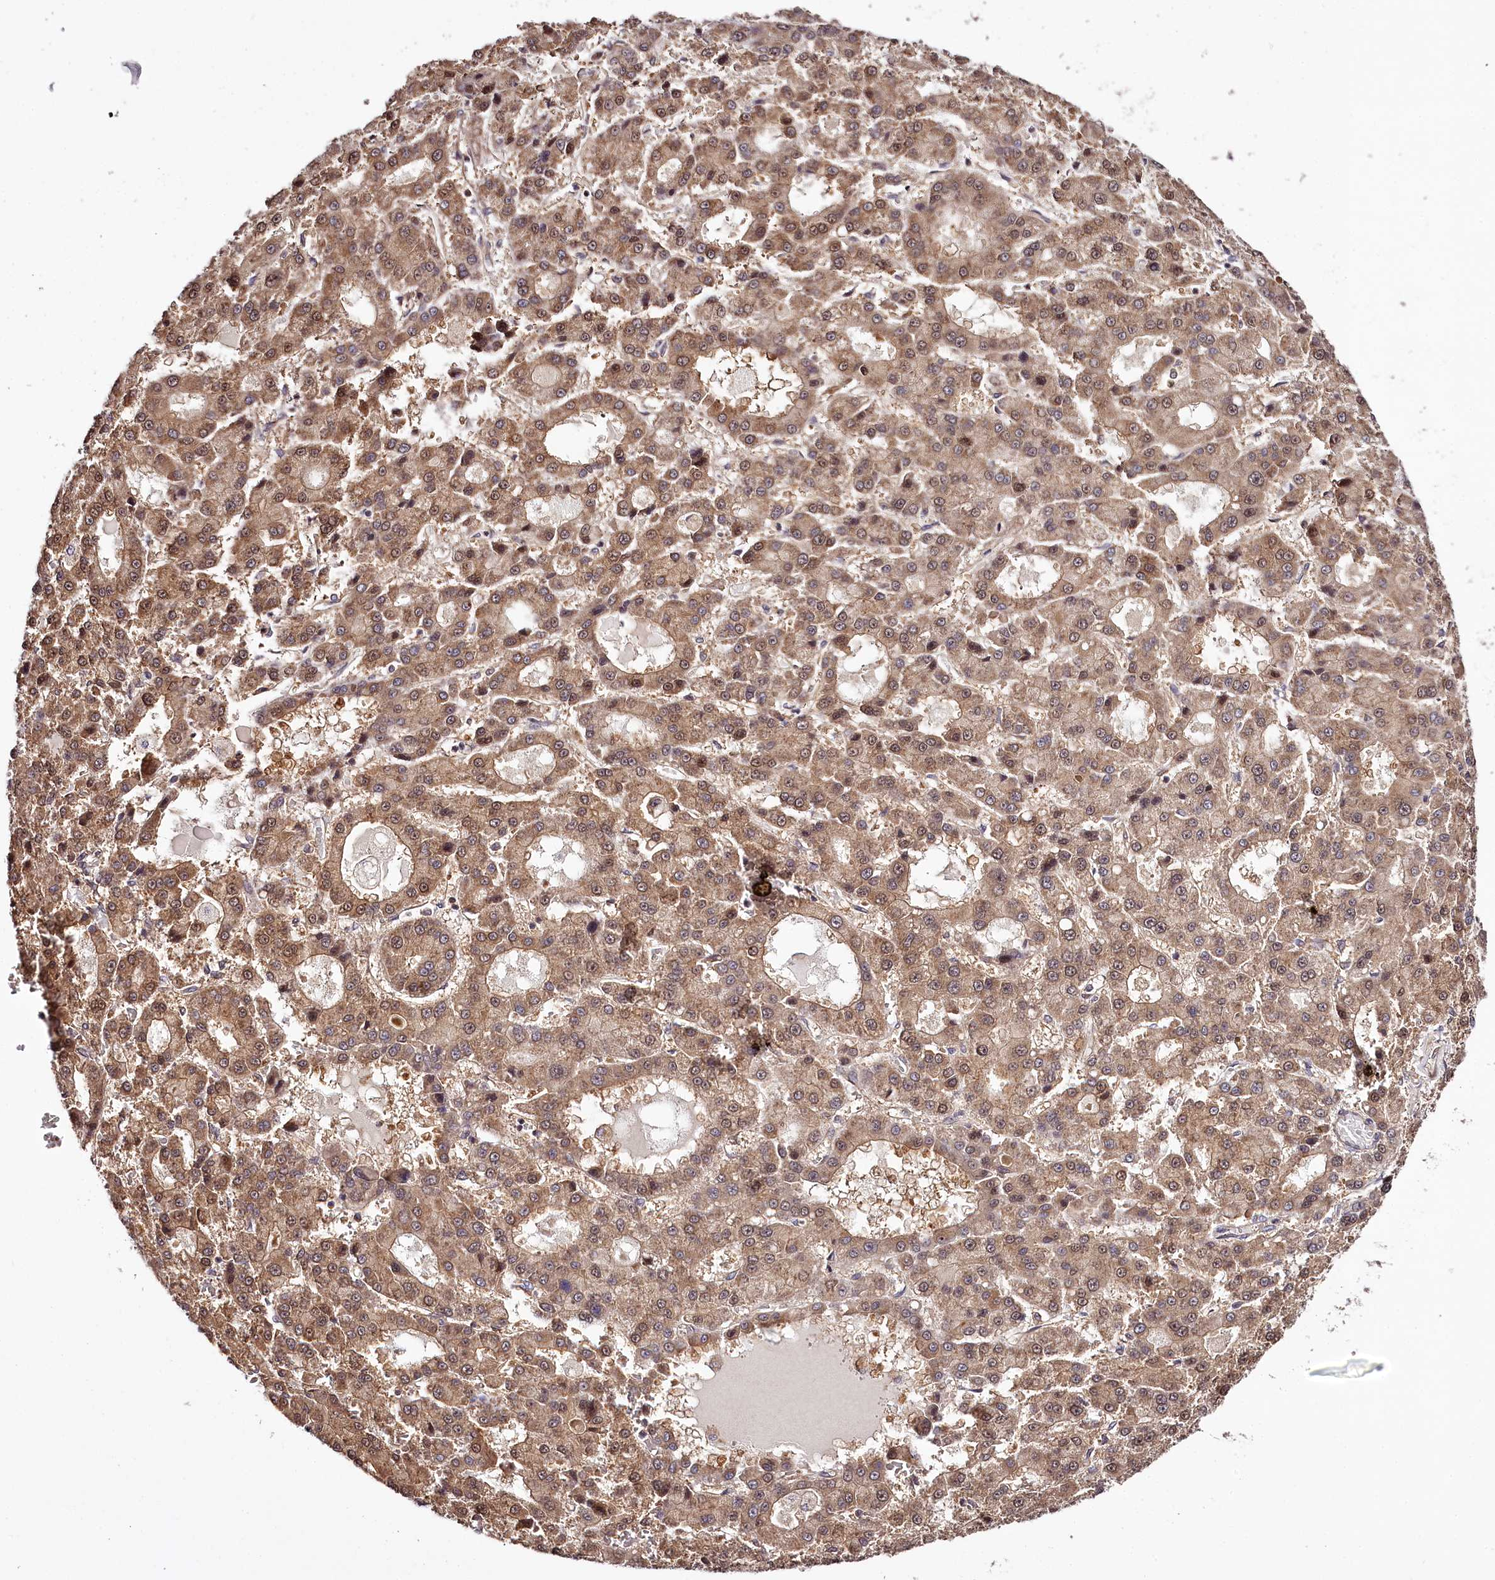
{"staining": {"intensity": "moderate", "quantity": ">75%", "location": "cytoplasmic/membranous,nuclear"}, "tissue": "liver cancer", "cell_type": "Tumor cells", "image_type": "cancer", "snomed": [{"axis": "morphology", "description": "Carcinoma, Hepatocellular, NOS"}, {"axis": "topography", "description": "Liver"}], "caption": "Immunohistochemistry (IHC) histopathology image of human liver hepatocellular carcinoma stained for a protein (brown), which reveals medium levels of moderate cytoplasmic/membranous and nuclear expression in approximately >75% of tumor cells.", "gene": "TARS1", "patient": {"sex": "male", "age": 70}}